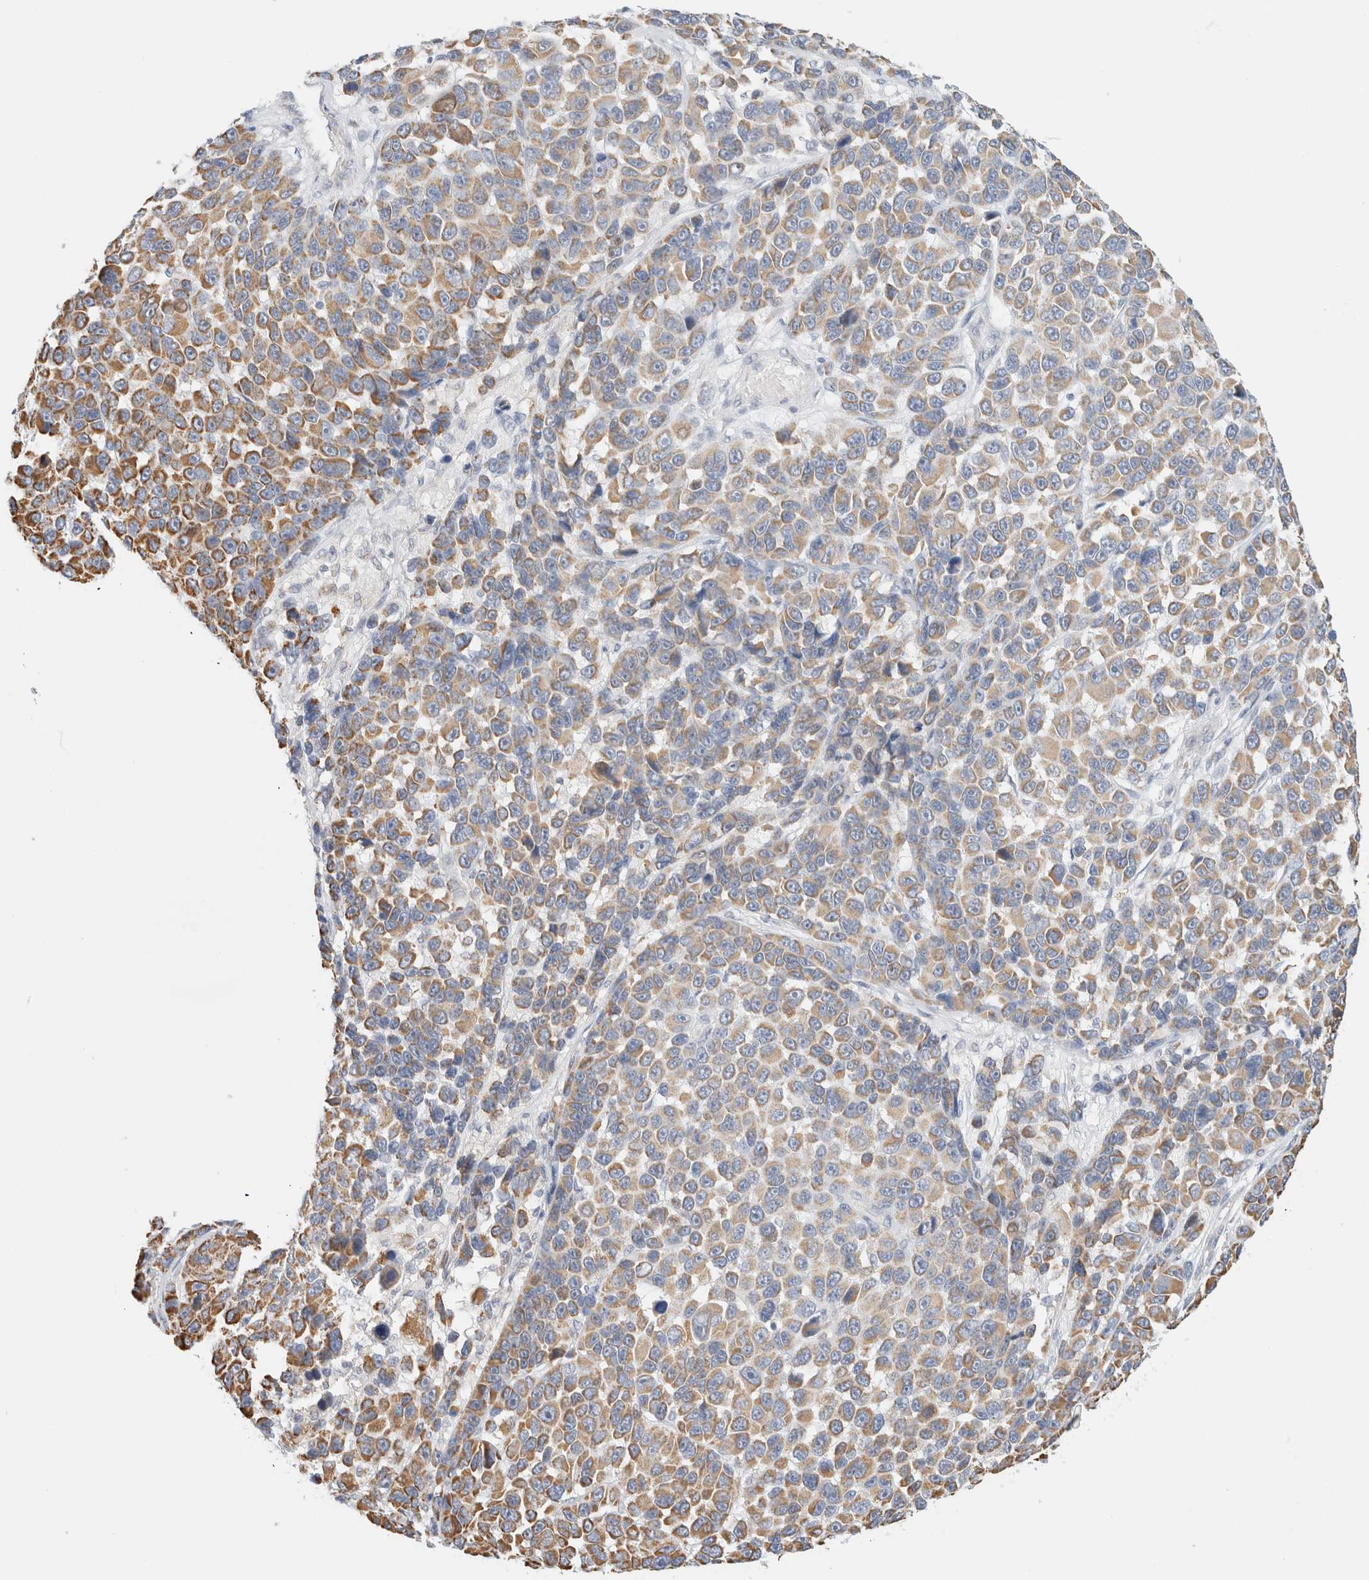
{"staining": {"intensity": "moderate", "quantity": "25%-75%", "location": "cytoplasmic/membranous"}, "tissue": "melanoma", "cell_type": "Tumor cells", "image_type": "cancer", "snomed": [{"axis": "morphology", "description": "Malignant melanoma, NOS"}, {"axis": "topography", "description": "Skin"}], "caption": "IHC of malignant melanoma demonstrates medium levels of moderate cytoplasmic/membranous positivity in approximately 25%-75% of tumor cells.", "gene": "HDHD3", "patient": {"sex": "male", "age": 53}}